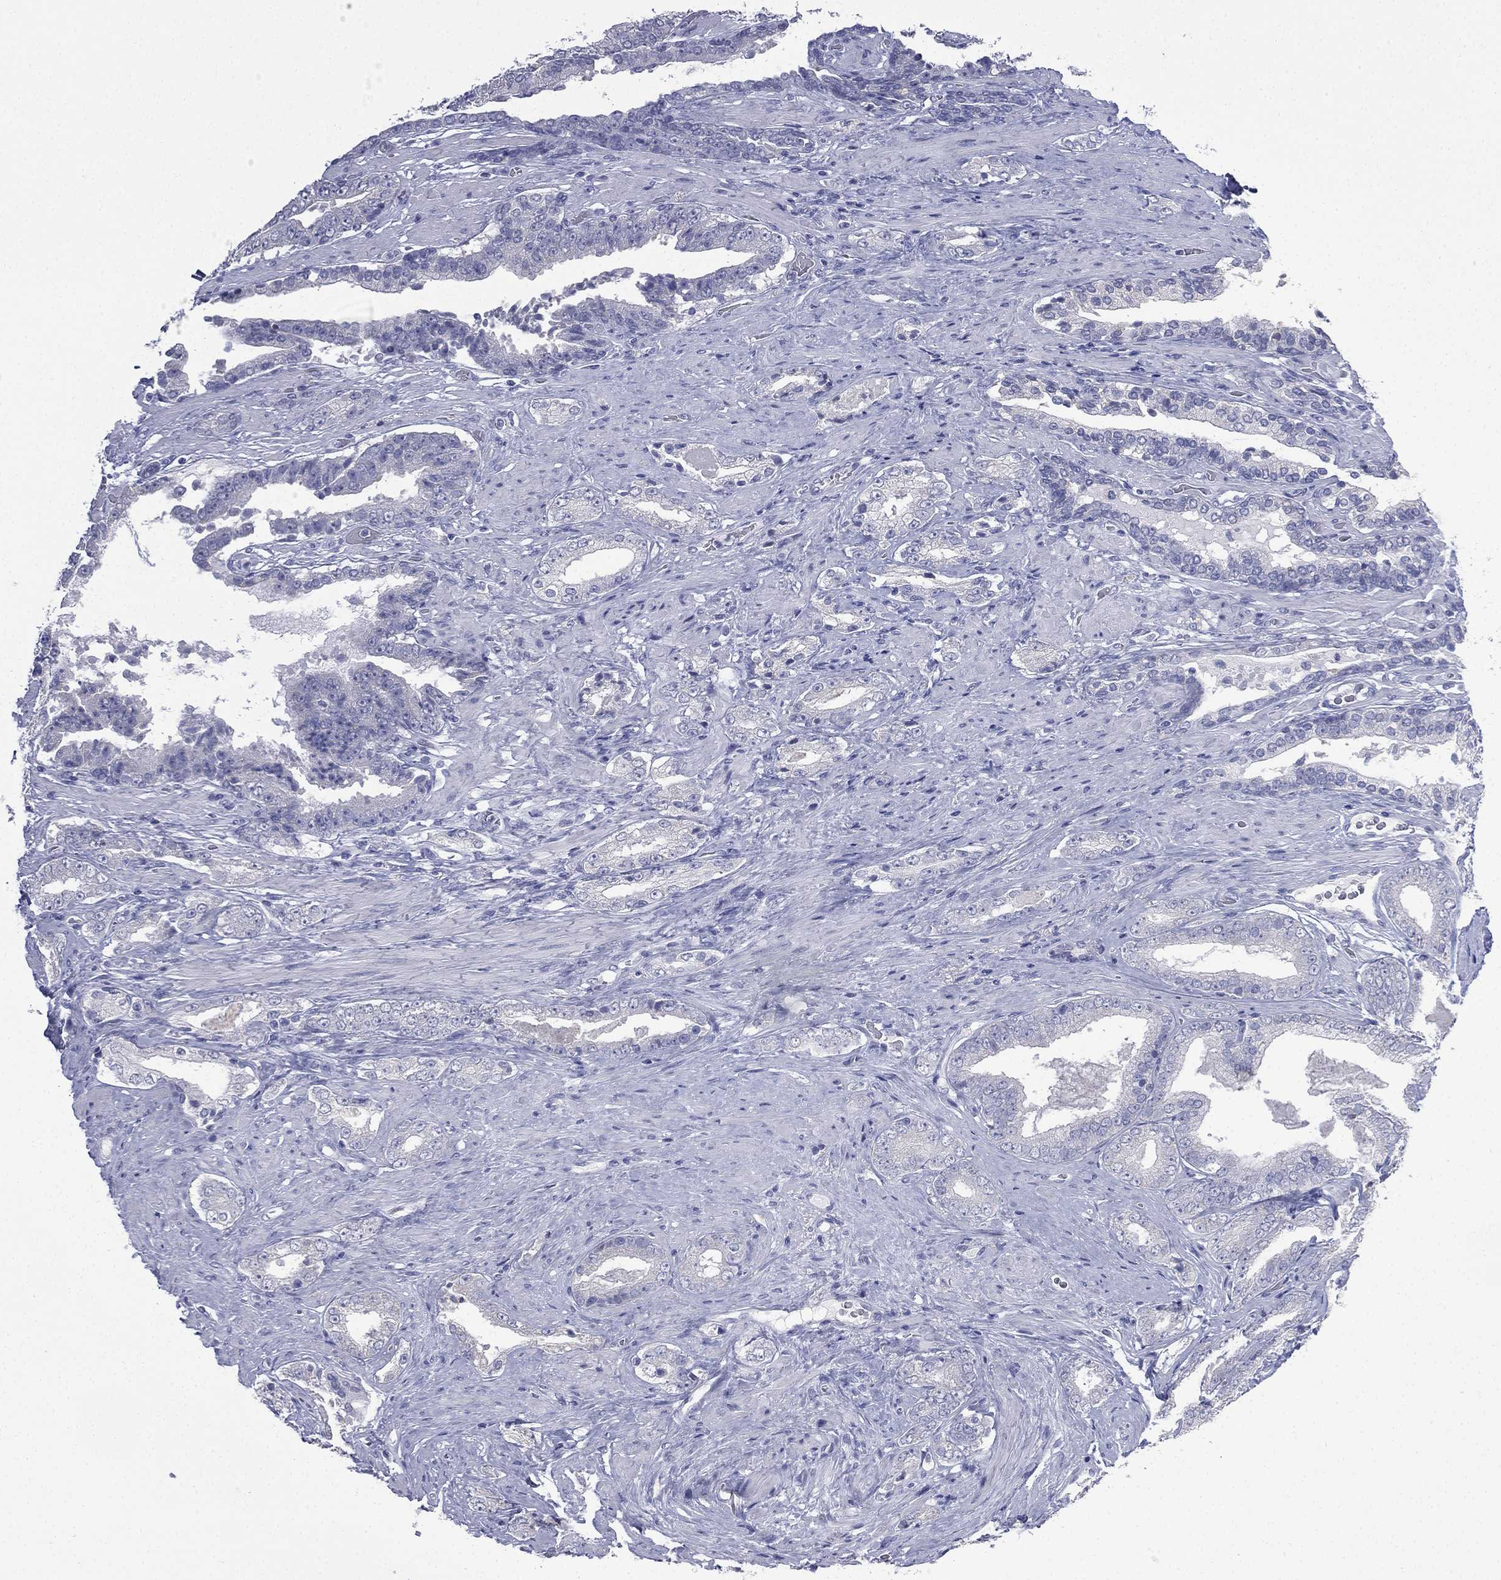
{"staining": {"intensity": "negative", "quantity": "none", "location": "none"}, "tissue": "prostate cancer", "cell_type": "Tumor cells", "image_type": "cancer", "snomed": [{"axis": "morphology", "description": "Adenocarcinoma, Low grade"}, {"axis": "topography", "description": "Prostate and seminal vesicle, NOS"}], "caption": "Immunohistochemistry of prostate low-grade adenocarcinoma reveals no positivity in tumor cells.", "gene": "CES2", "patient": {"sex": "male", "age": 61}}